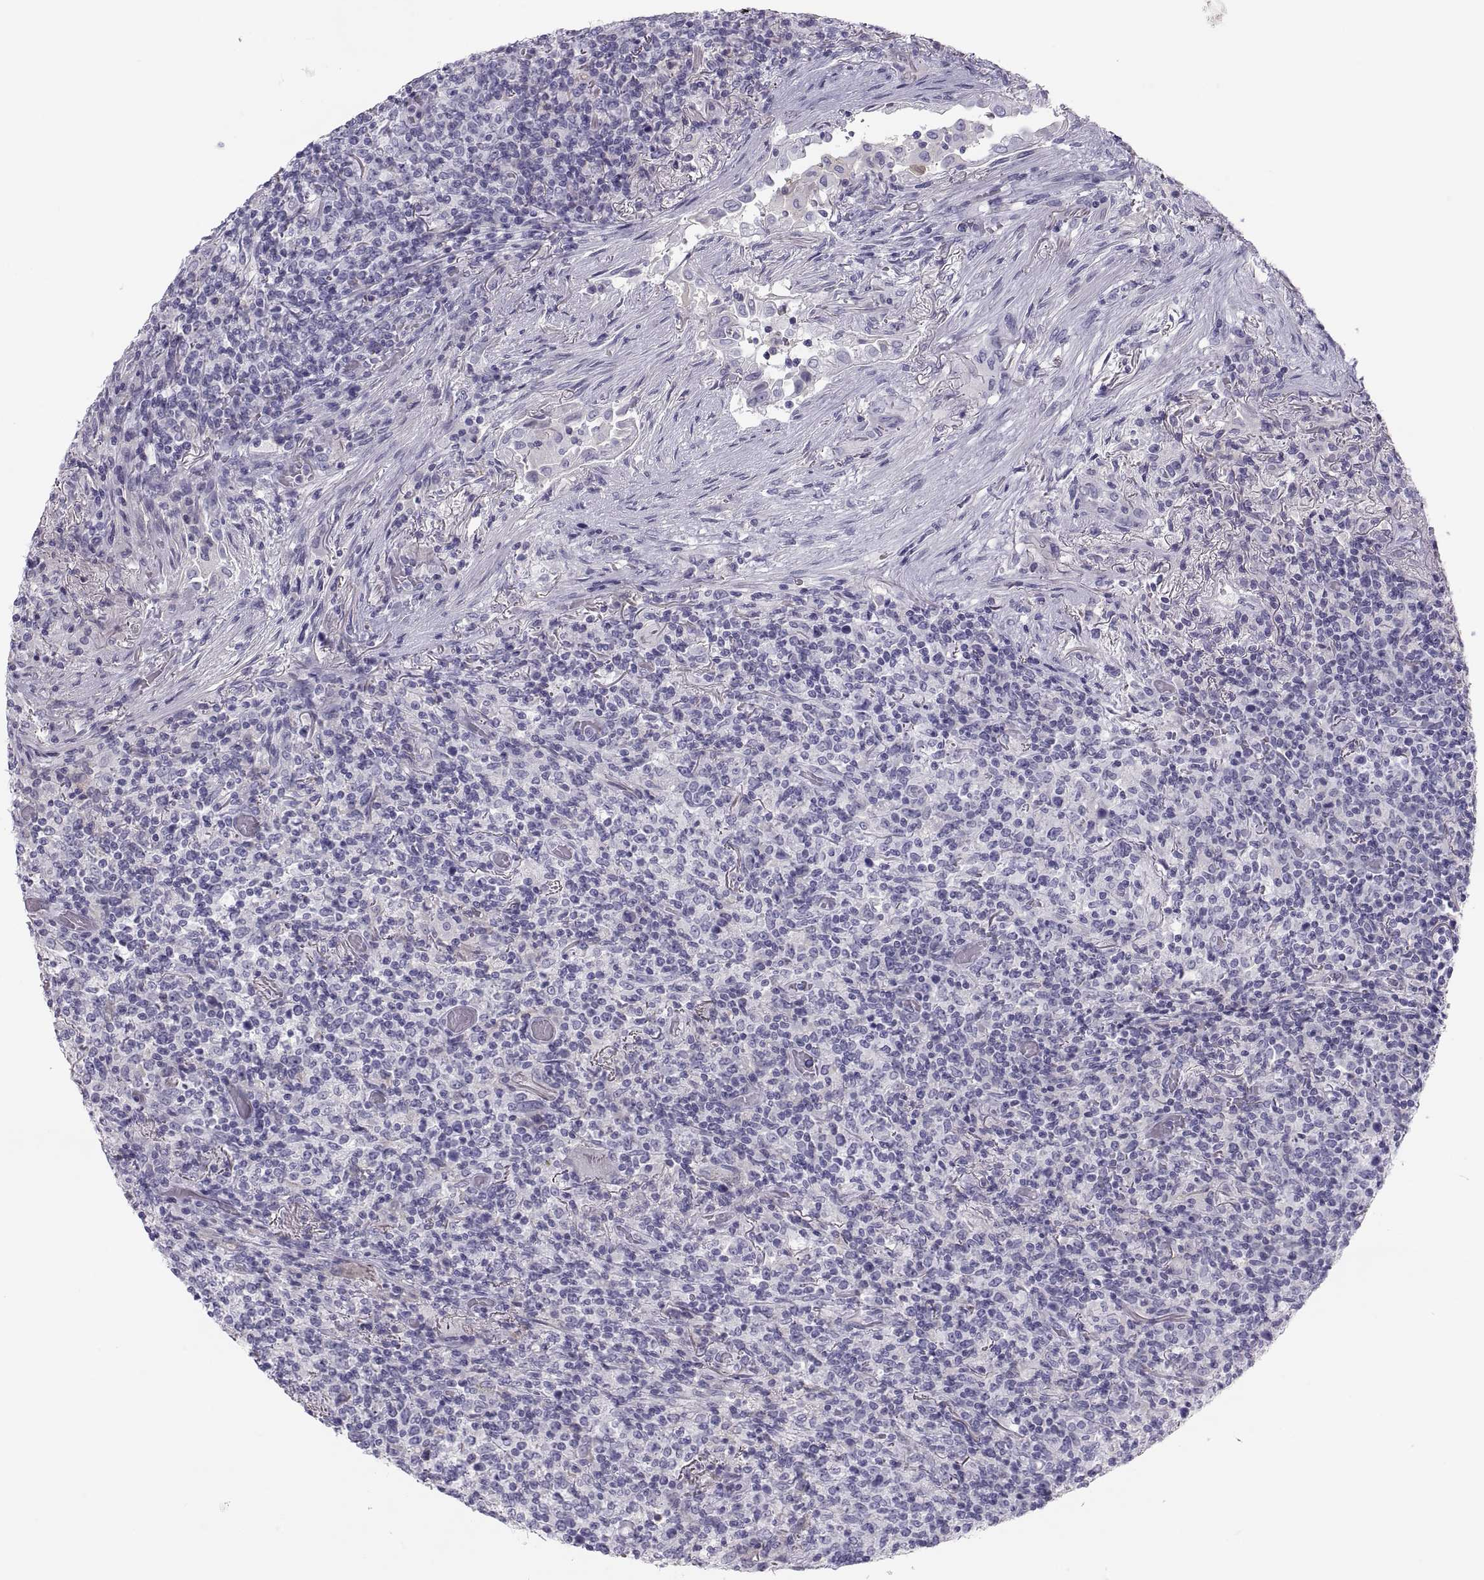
{"staining": {"intensity": "weak", "quantity": "<25%", "location": "cytoplasmic/membranous"}, "tissue": "lymphoma", "cell_type": "Tumor cells", "image_type": "cancer", "snomed": [{"axis": "morphology", "description": "Malignant lymphoma, non-Hodgkin's type, High grade"}, {"axis": "topography", "description": "Lung"}], "caption": "Immunohistochemical staining of human high-grade malignant lymphoma, non-Hodgkin's type demonstrates no significant expression in tumor cells.", "gene": "MAGEB2", "patient": {"sex": "male", "age": 79}}